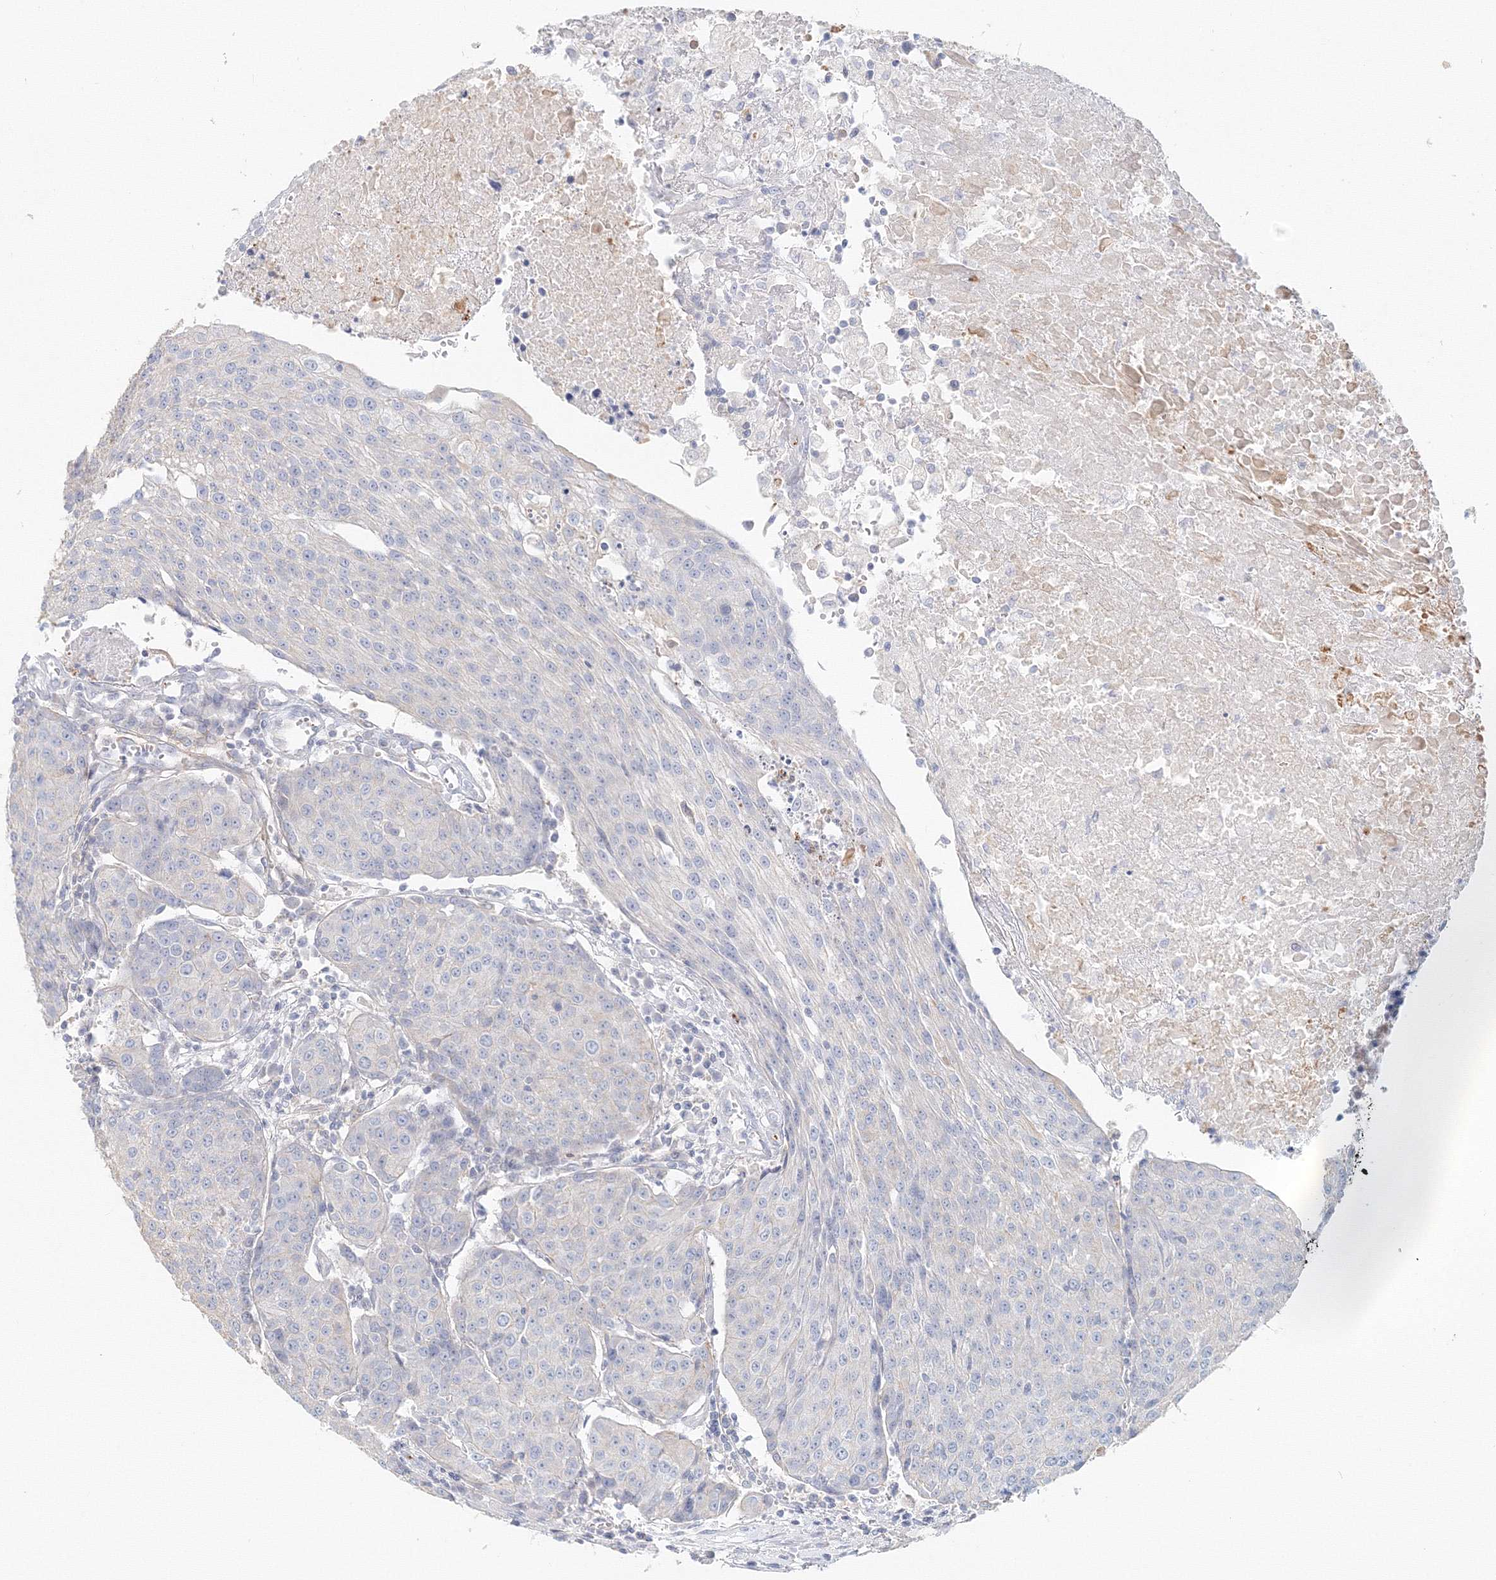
{"staining": {"intensity": "negative", "quantity": "none", "location": "none"}, "tissue": "urothelial cancer", "cell_type": "Tumor cells", "image_type": "cancer", "snomed": [{"axis": "morphology", "description": "Urothelial carcinoma, High grade"}, {"axis": "topography", "description": "Urinary bladder"}], "caption": "An image of human high-grade urothelial carcinoma is negative for staining in tumor cells.", "gene": "MMRN1", "patient": {"sex": "female", "age": 85}}